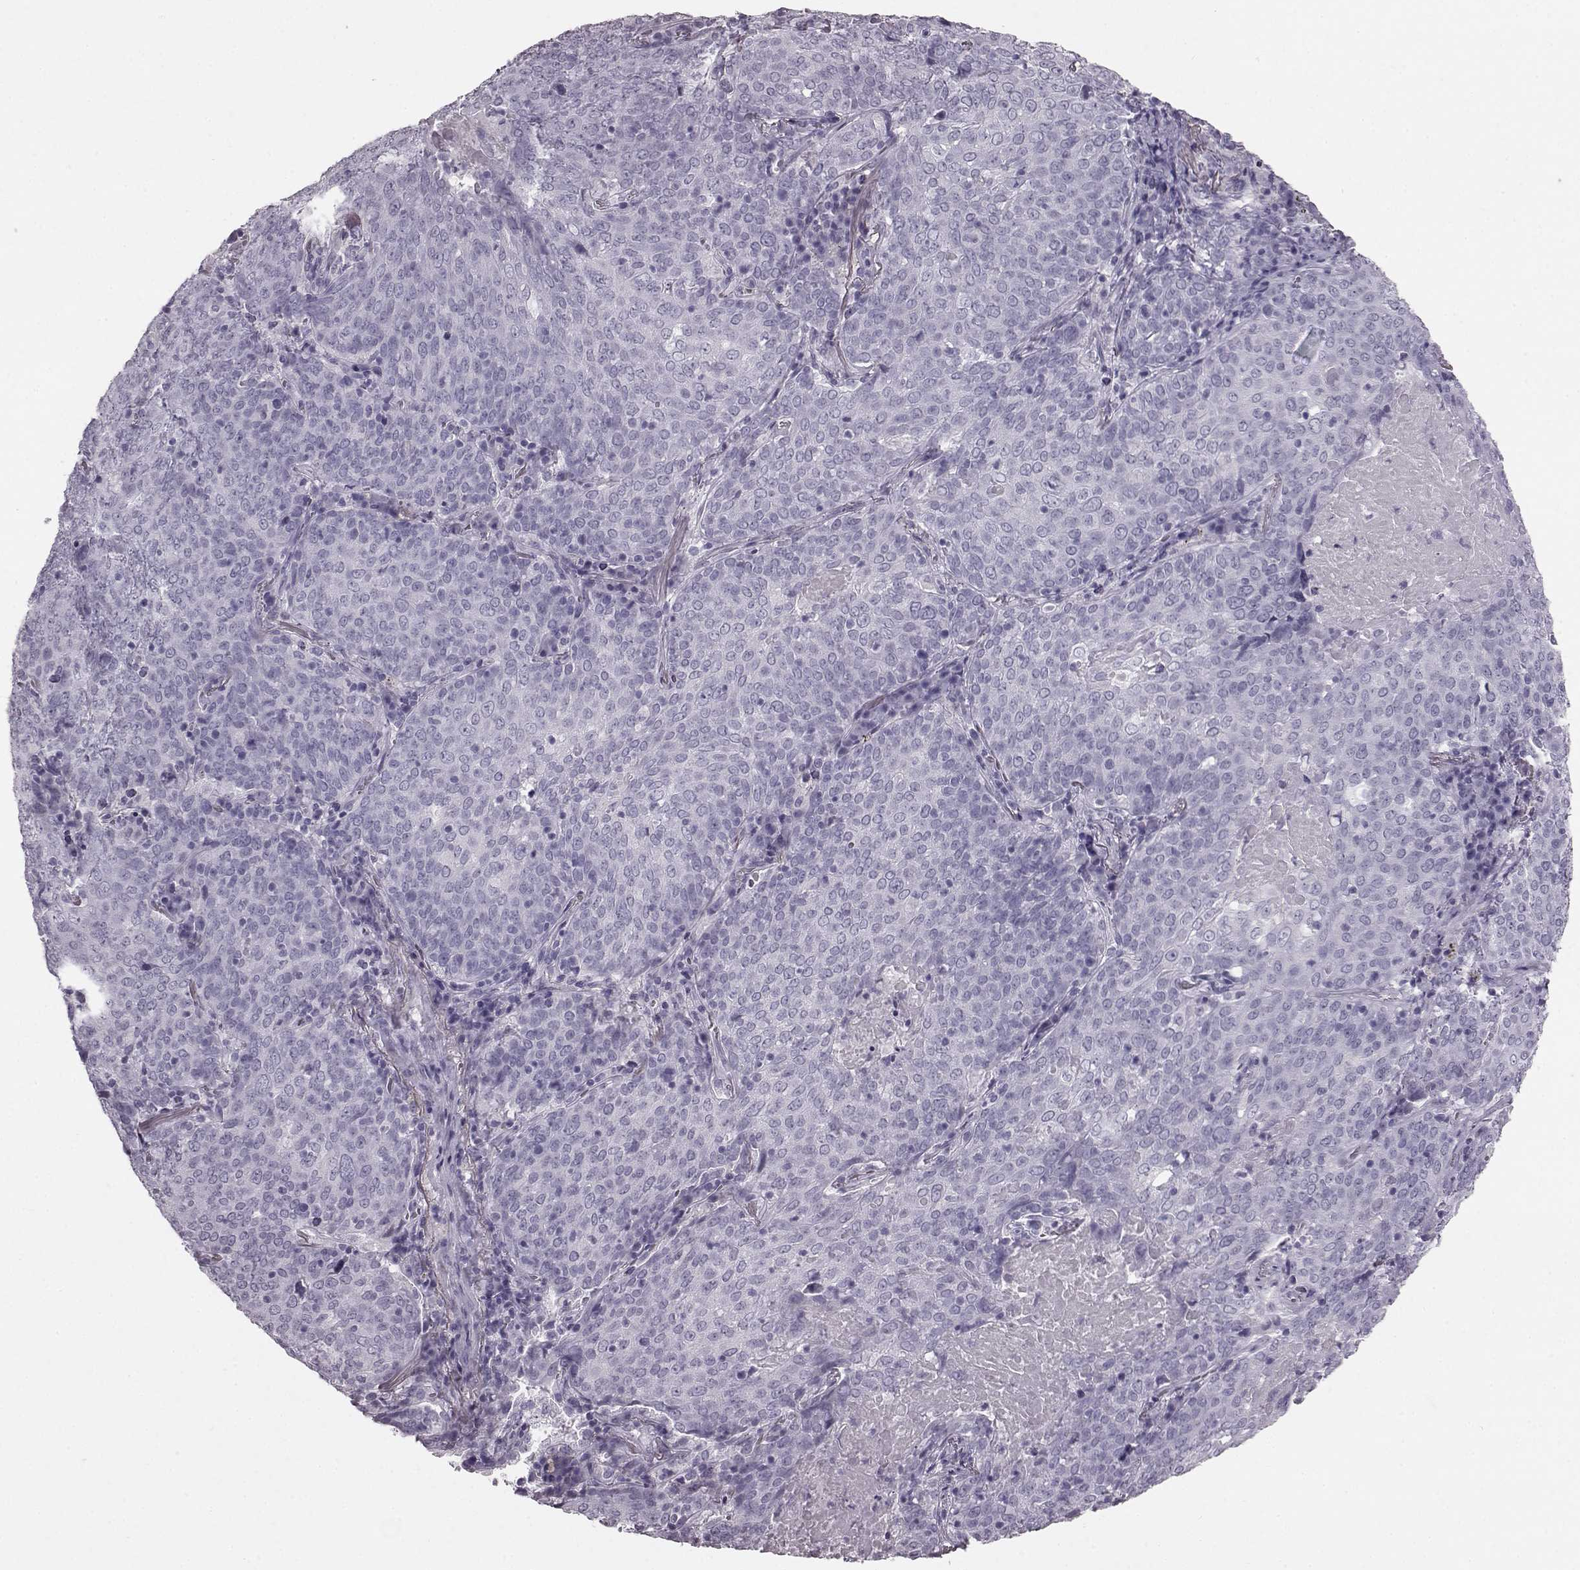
{"staining": {"intensity": "negative", "quantity": "none", "location": "none"}, "tissue": "lung cancer", "cell_type": "Tumor cells", "image_type": "cancer", "snomed": [{"axis": "morphology", "description": "Squamous cell carcinoma, NOS"}, {"axis": "topography", "description": "Lung"}], "caption": "Tumor cells show no significant protein positivity in squamous cell carcinoma (lung). The staining is performed using DAB (3,3'-diaminobenzidine) brown chromogen with nuclei counter-stained in using hematoxylin.", "gene": "TCHHL1", "patient": {"sex": "male", "age": 82}}